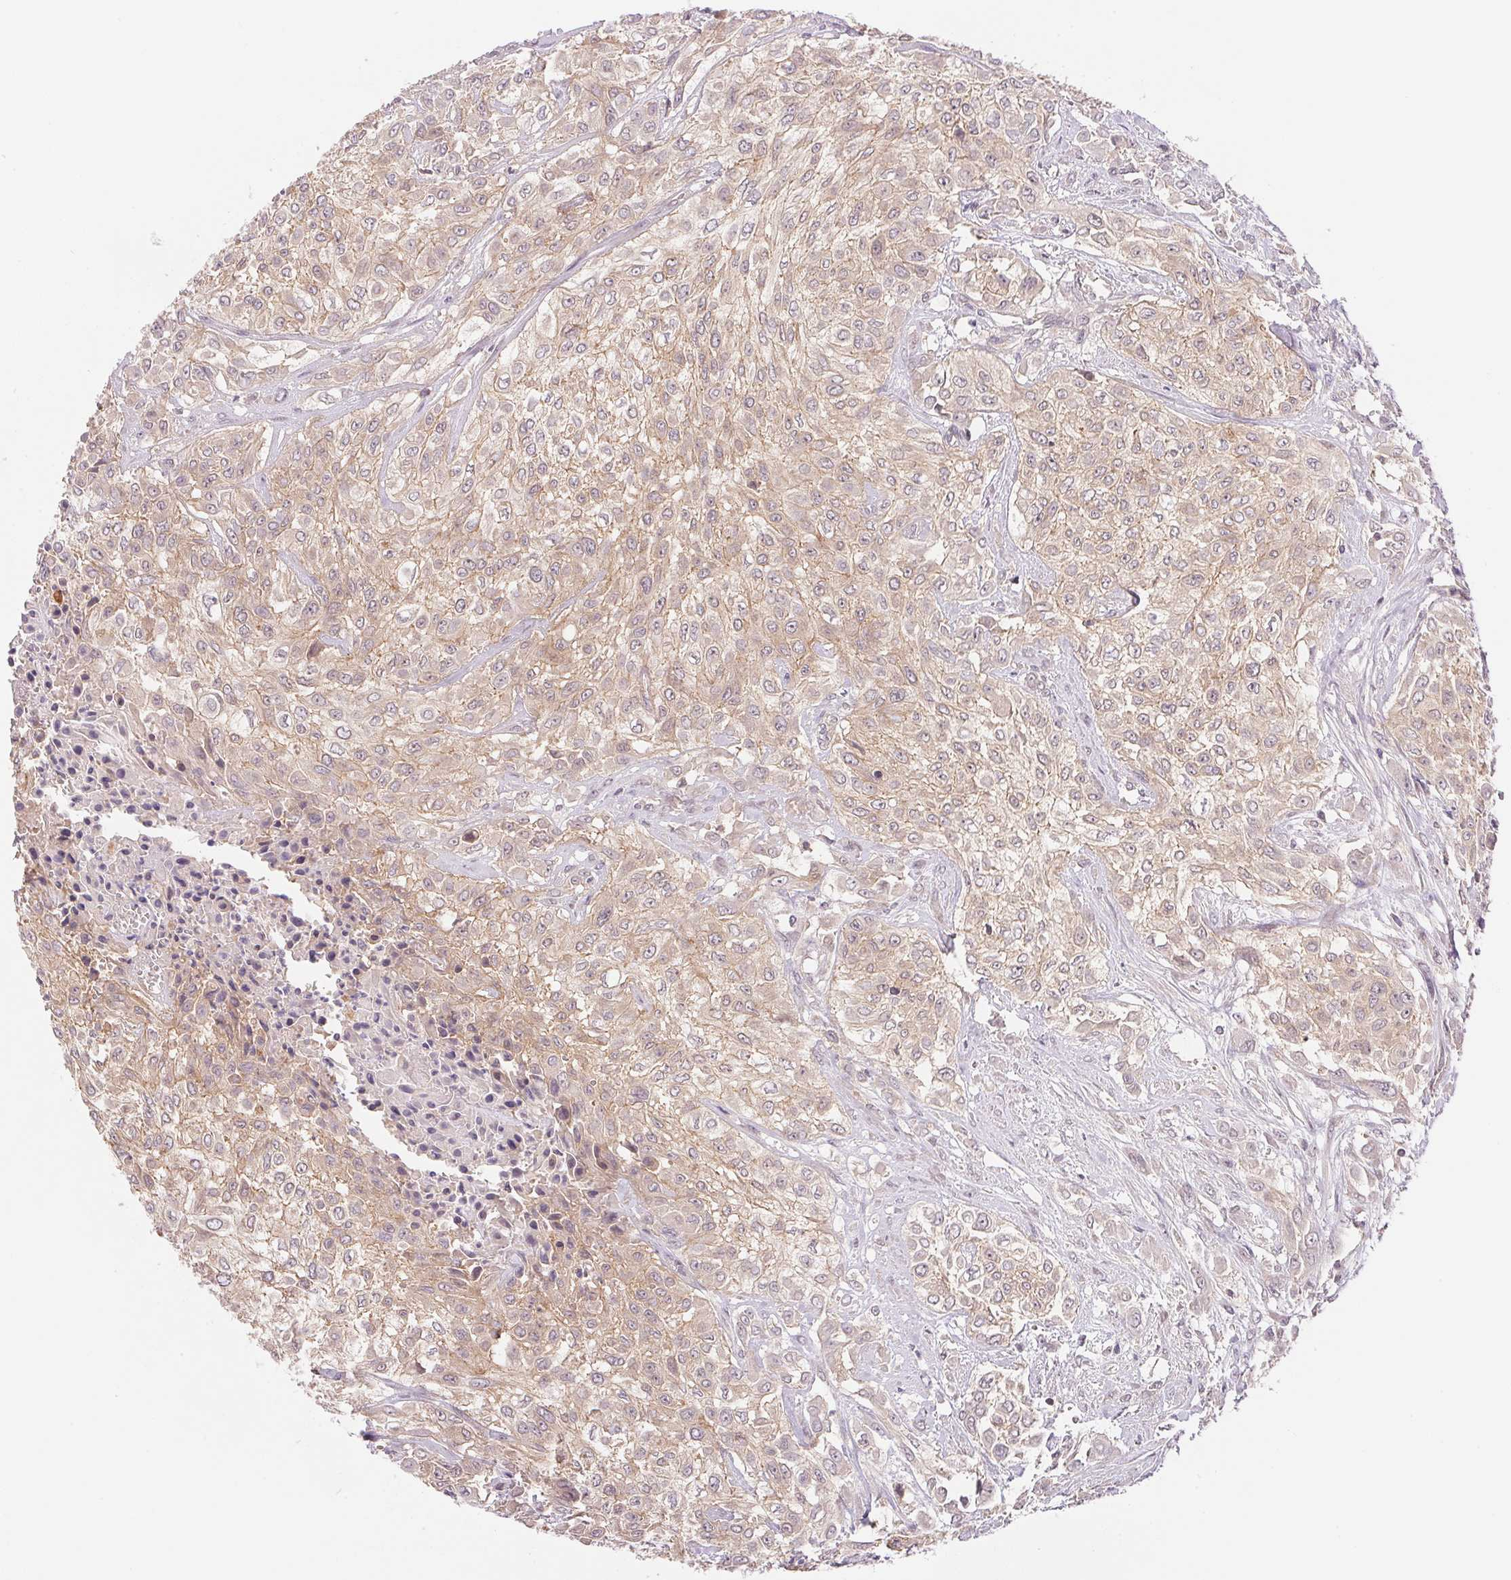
{"staining": {"intensity": "weak", "quantity": ">75%", "location": "cytoplasmic/membranous"}, "tissue": "urothelial cancer", "cell_type": "Tumor cells", "image_type": "cancer", "snomed": [{"axis": "morphology", "description": "Urothelial carcinoma, High grade"}, {"axis": "topography", "description": "Urinary bladder"}], "caption": "Protein staining of urothelial cancer tissue displays weak cytoplasmic/membranous positivity in about >75% of tumor cells.", "gene": "BNIP5", "patient": {"sex": "male", "age": 57}}